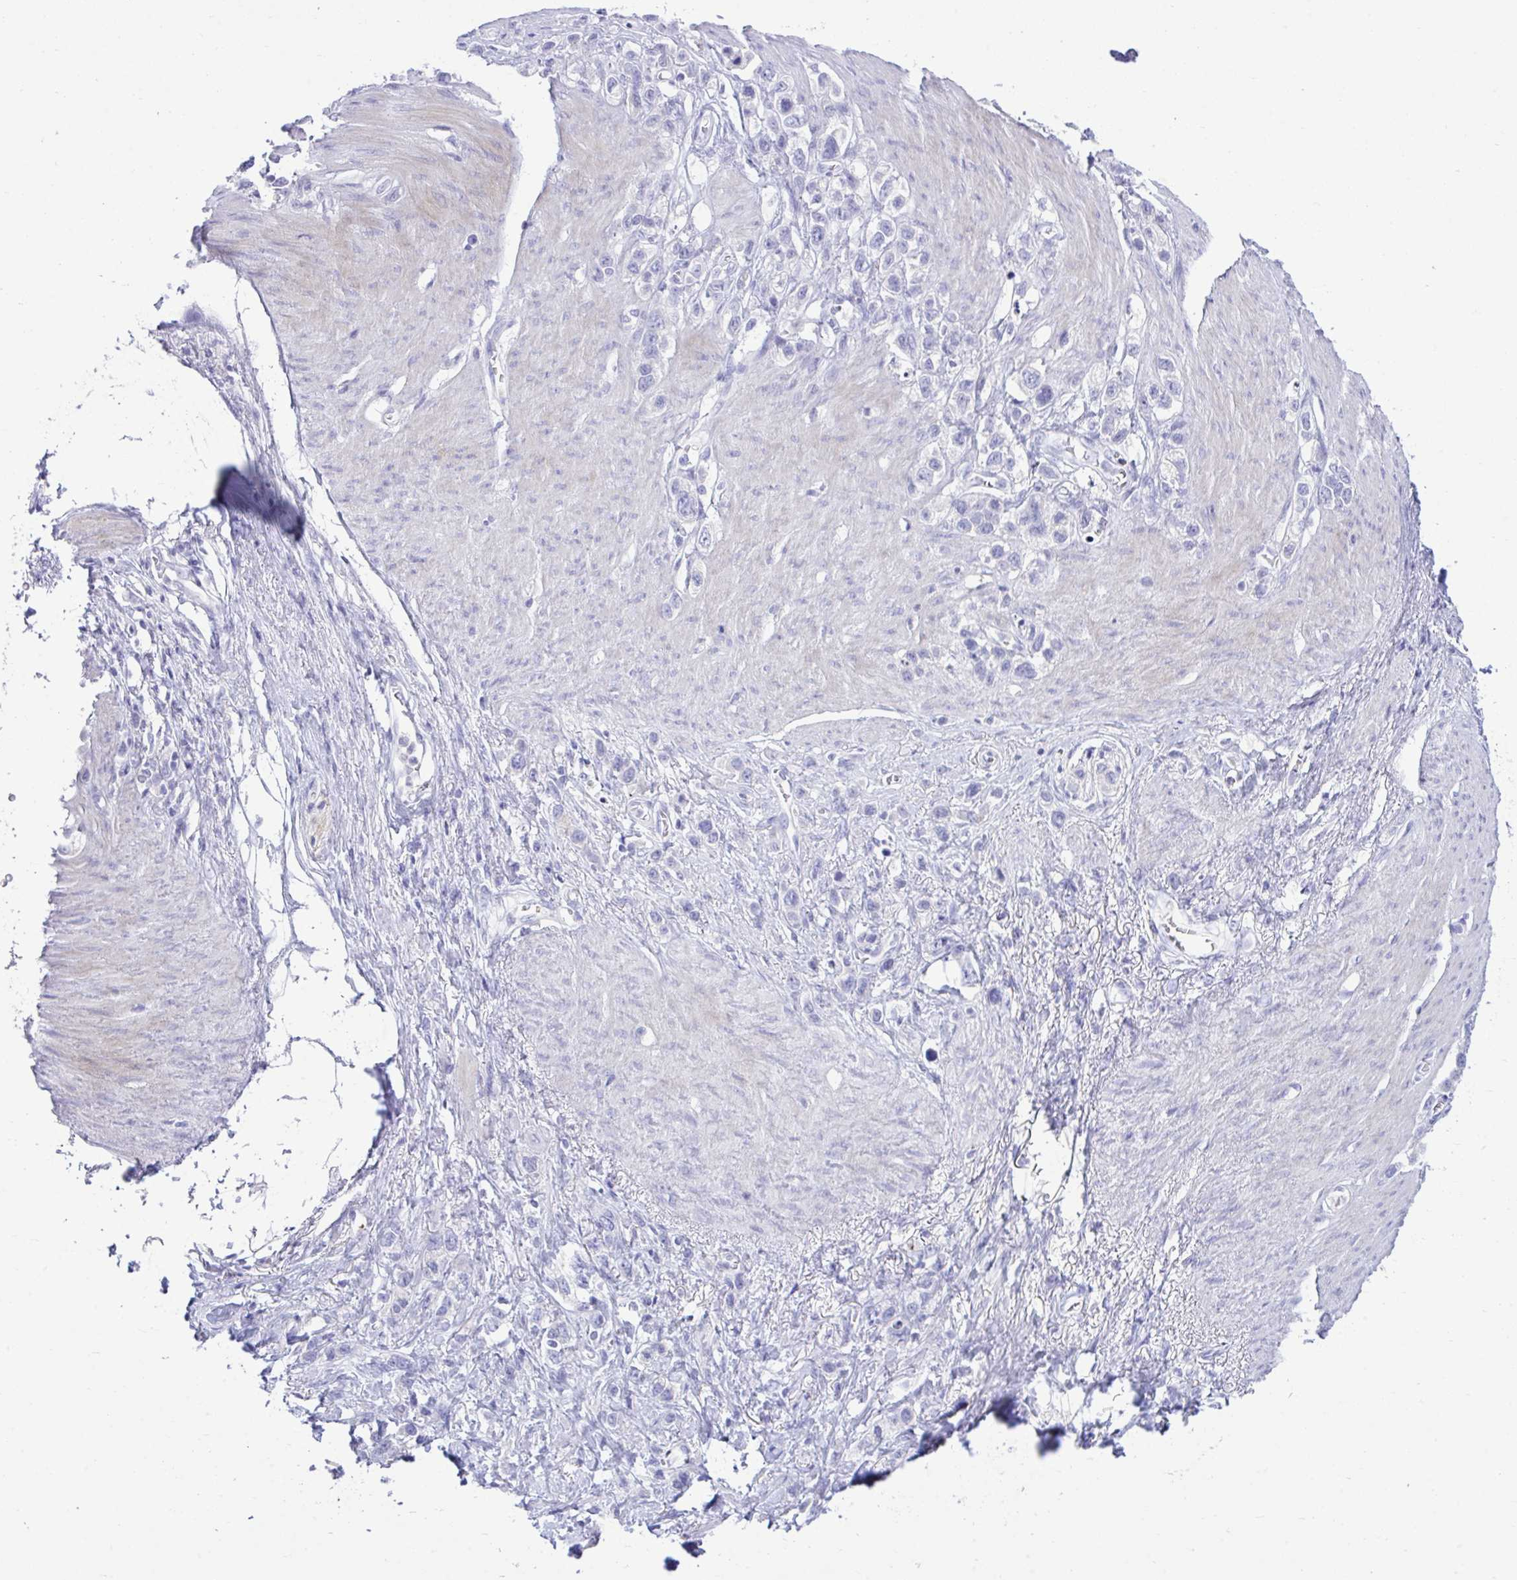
{"staining": {"intensity": "negative", "quantity": "none", "location": "none"}, "tissue": "stomach cancer", "cell_type": "Tumor cells", "image_type": "cancer", "snomed": [{"axis": "morphology", "description": "Adenocarcinoma, NOS"}, {"axis": "topography", "description": "Stomach"}], "caption": "Histopathology image shows no significant protein positivity in tumor cells of adenocarcinoma (stomach). (Brightfield microscopy of DAB IHC at high magnification).", "gene": "PLEKHH1", "patient": {"sex": "female", "age": 65}}